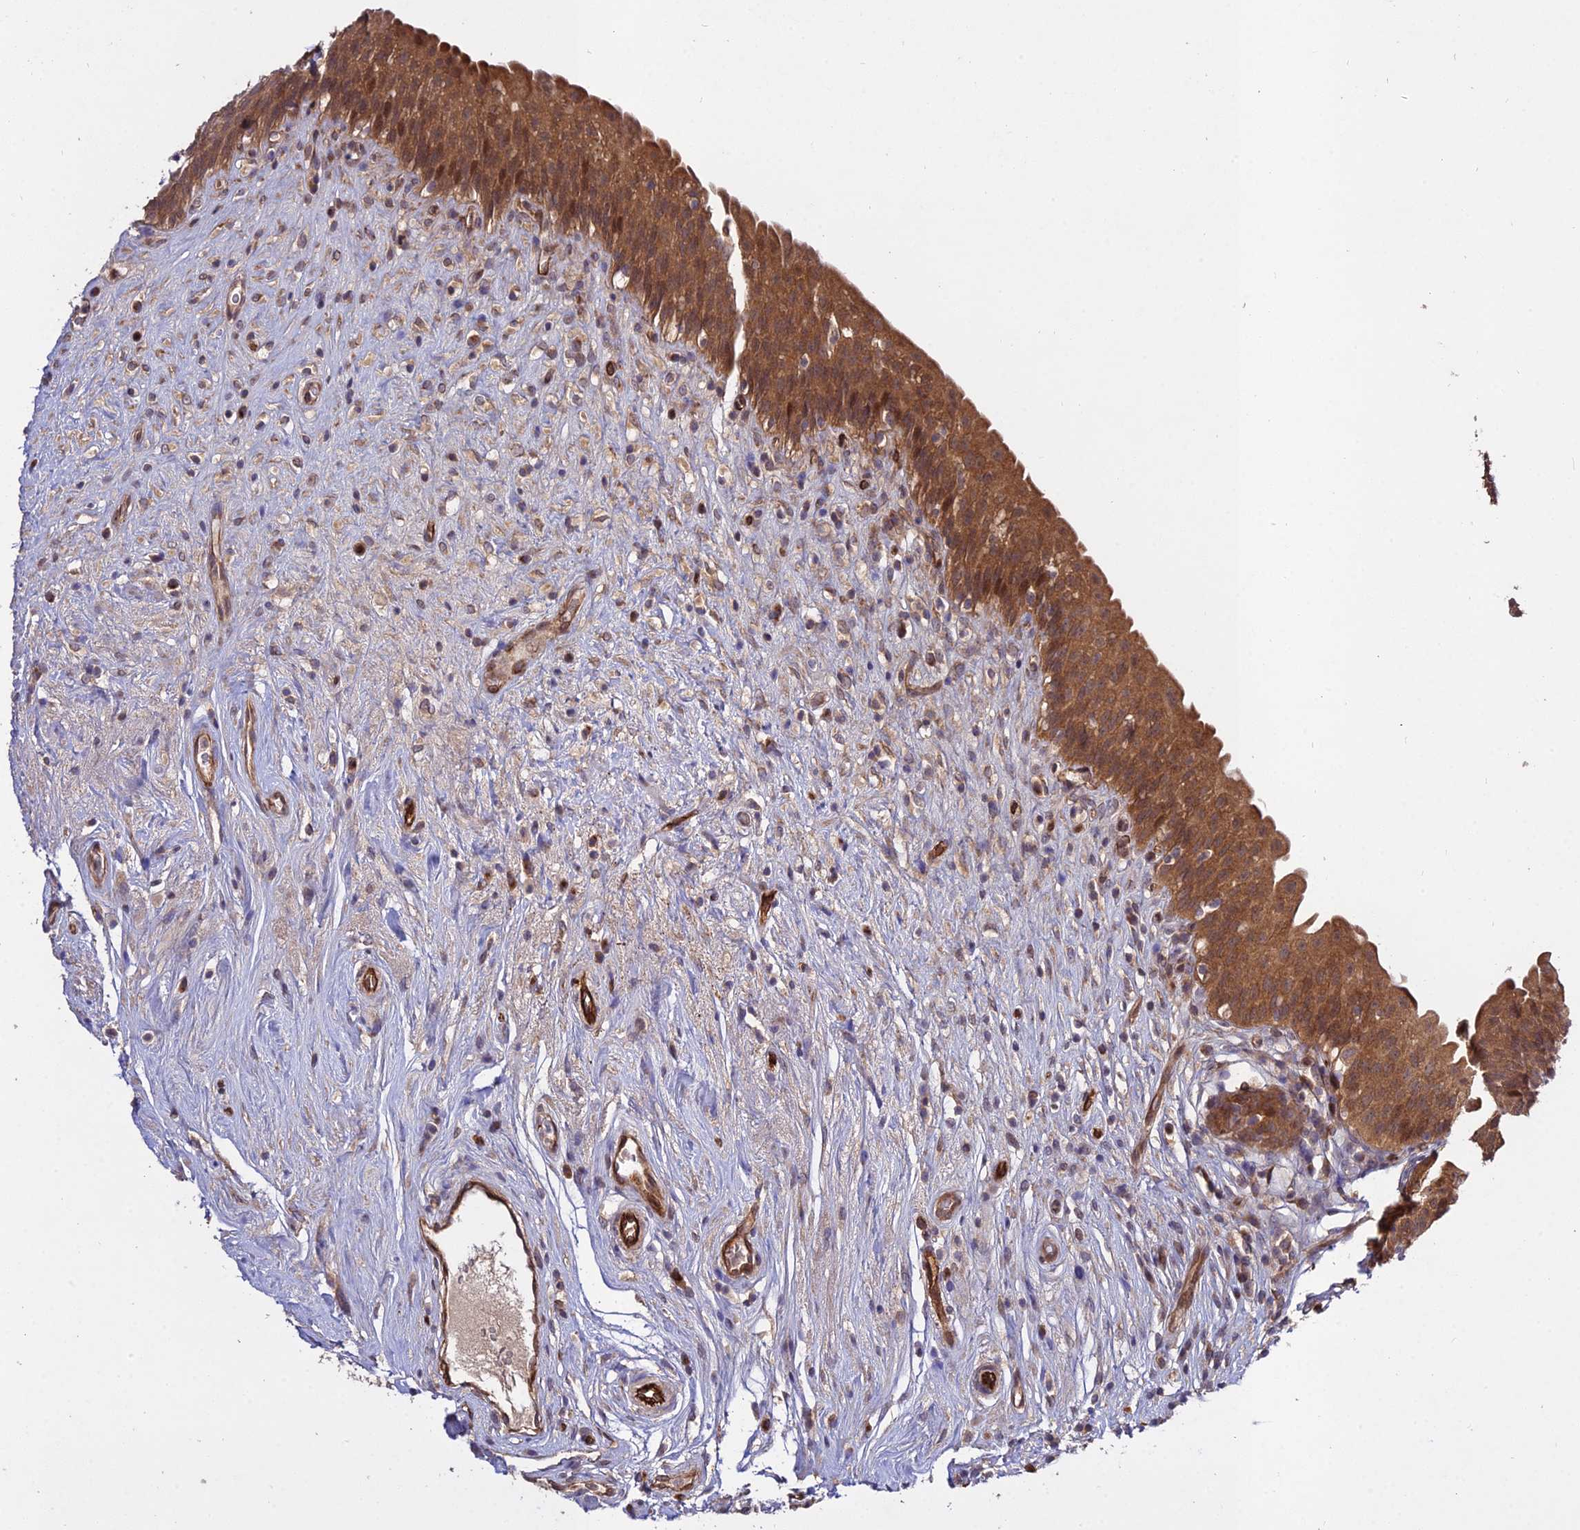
{"staining": {"intensity": "moderate", "quantity": ">75%", "location": "cytoplasmic/membranous,nuclear"}, "tissue": "urinary bladder", "cell_type": "Urothelial cells", "image_type": "normal", "snomed": [{"axis": "morphology", "description": "Normal tissue, NOS"}, {"axis": "topography", "description": "Urinary bladder"}], "caption": "Protein analysis of normal urinary bladder exhibits moderate cytoplasmic/membranous,nuclear positivity in about >75% of urothelial cells. The staining was performed using DAB to visualize the protein expression in brown, while the nuclei were stained in blue with hematoxylin (Magnification: 20x).", "gene": "GRTP1", "patient": {"sex": "male", "age": 83}}